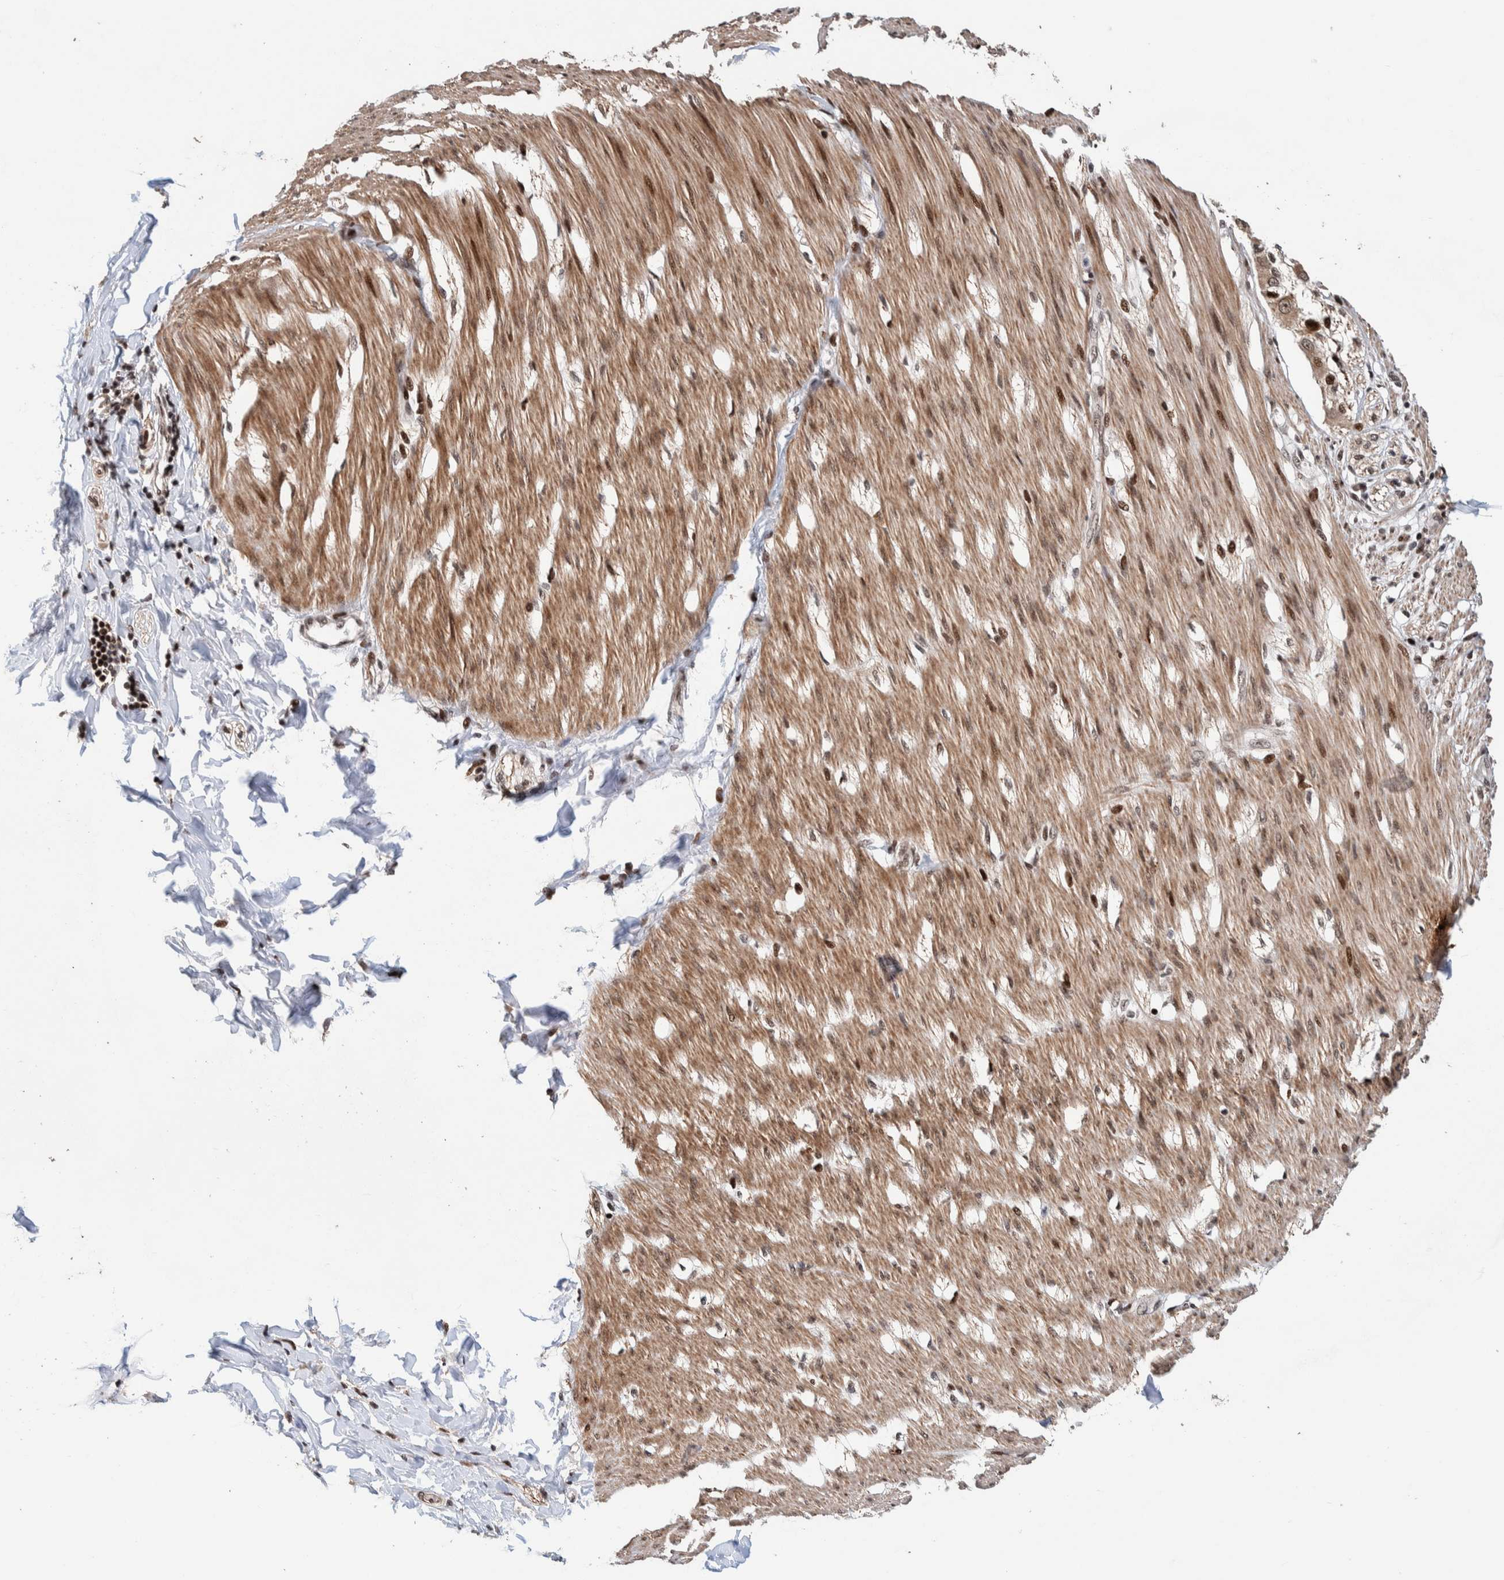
{"staining": {"intensity": "moderate", "quantity": ">75%", "location": "cytoplasmic/membranous,nuclear"}, "tissue": "smooth muscle", "cell_type": "Smooth muscle cells", "image_type": "normal", "snomed": [{"axis": "morphology", "description": "Normal tissue, NOS"}, {"axis": "morphology", "description": "Adenocarcinoma, NOS"}, {"axis": "topography", "description": "Smooth muscle"}, {"axis": "topography", "description": "Colon"}], "caption": "An immunohistochemistry (IHC) image of normal tissue is shown. Protein staining in brown labels moderate cytoplasmic/membranous,nuclear positivity in smooth muscle within smooth muscle cells.", "gene": "CHD4", "patient": {"sex": "male", "age": 14}}